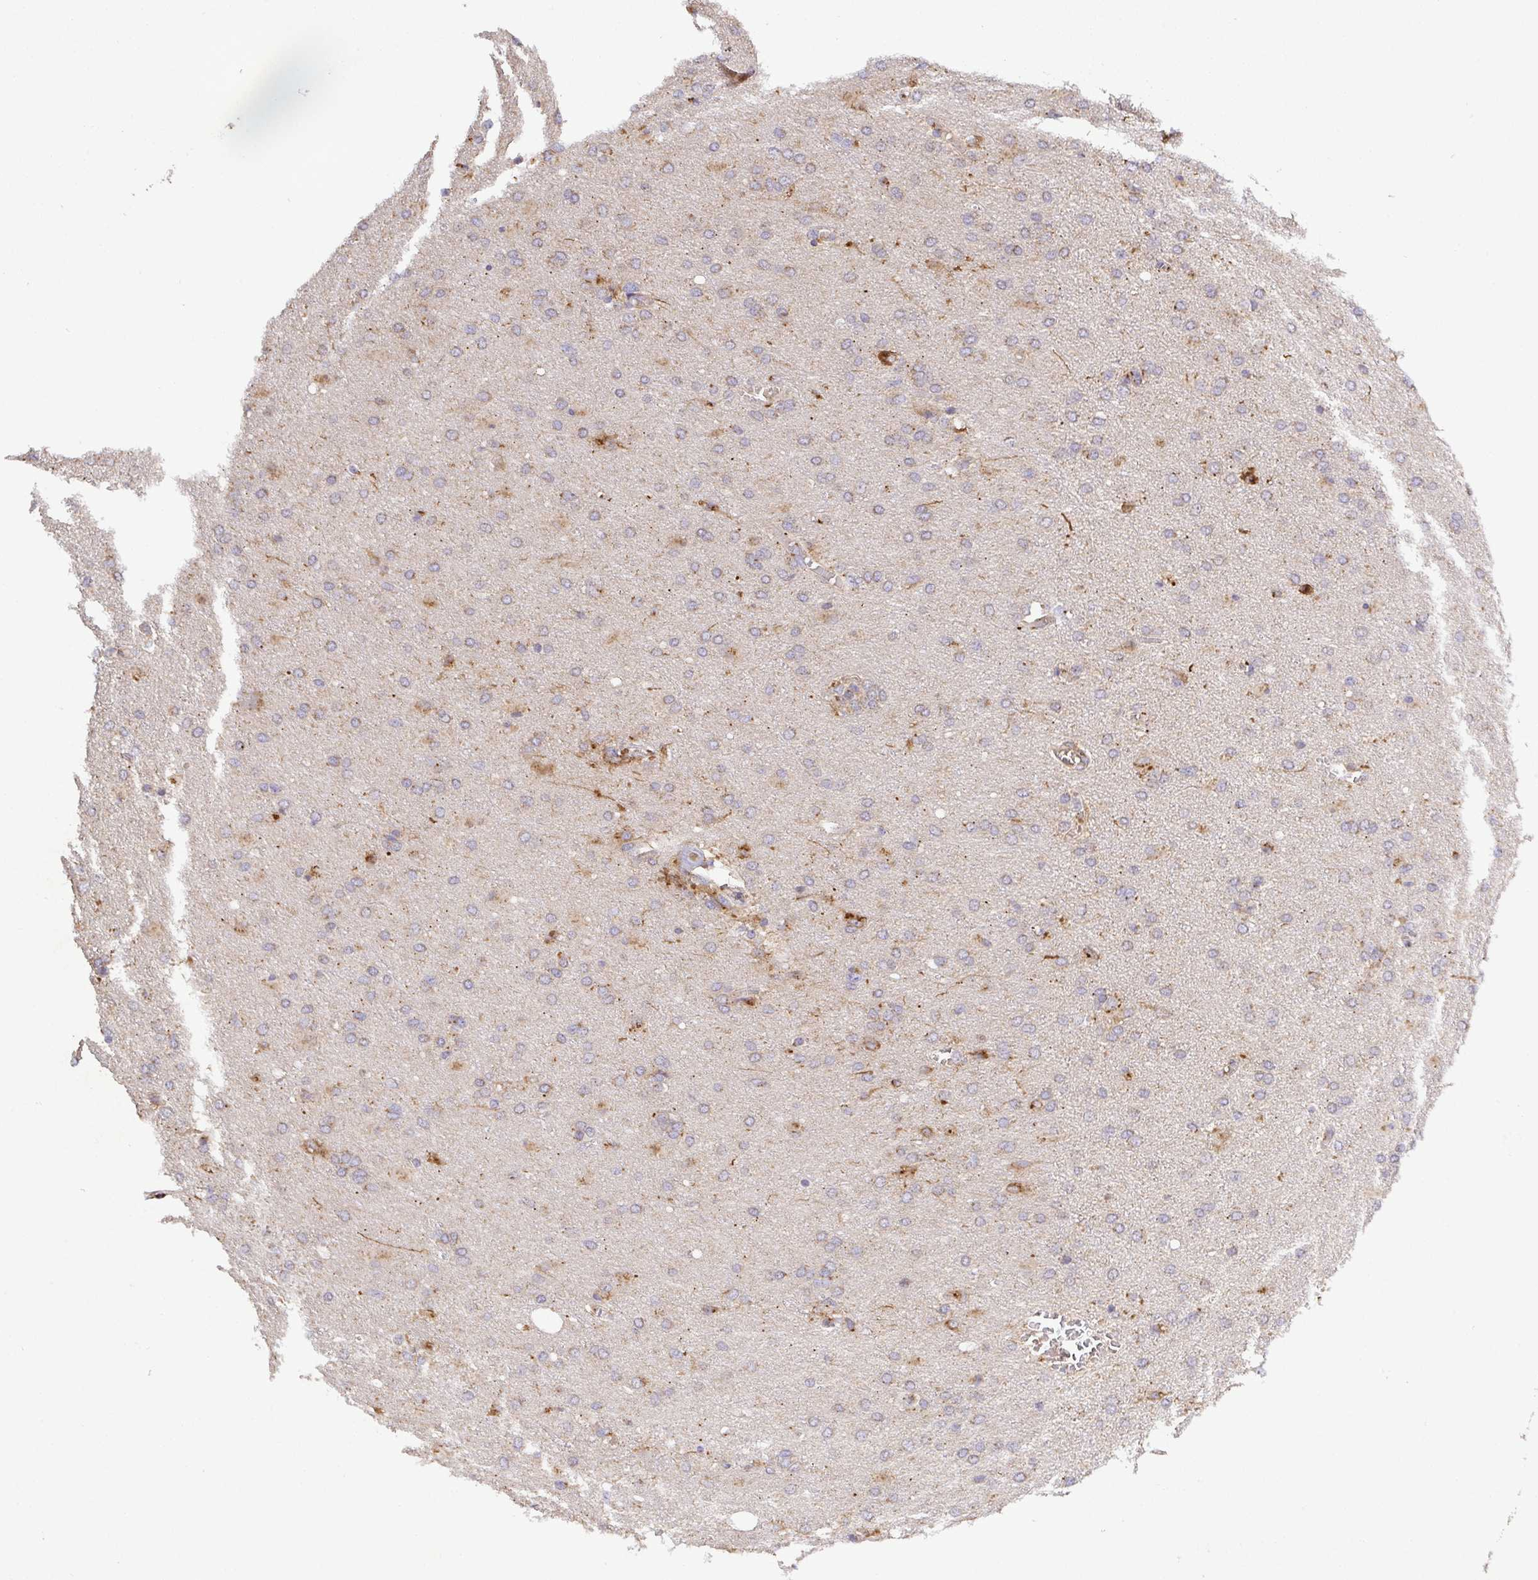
{"staining": {"intensity": "negative", "quantity": "none", "location": "none"}, "tissue": "glioma", "cell_type": "Tumor cells", "image_type": "cancer", "snomed": [{"axis": "morphology", "description": "Glioma, malignant, High grade"}, {"axis": "topography", "description": "Brain"}], "caption": "Glioma was stained to show a protein in brown. There is no significant expression in tumor cells.", "gene": "TM9SF4", "patient": {"sex": "male", "age": 68}}